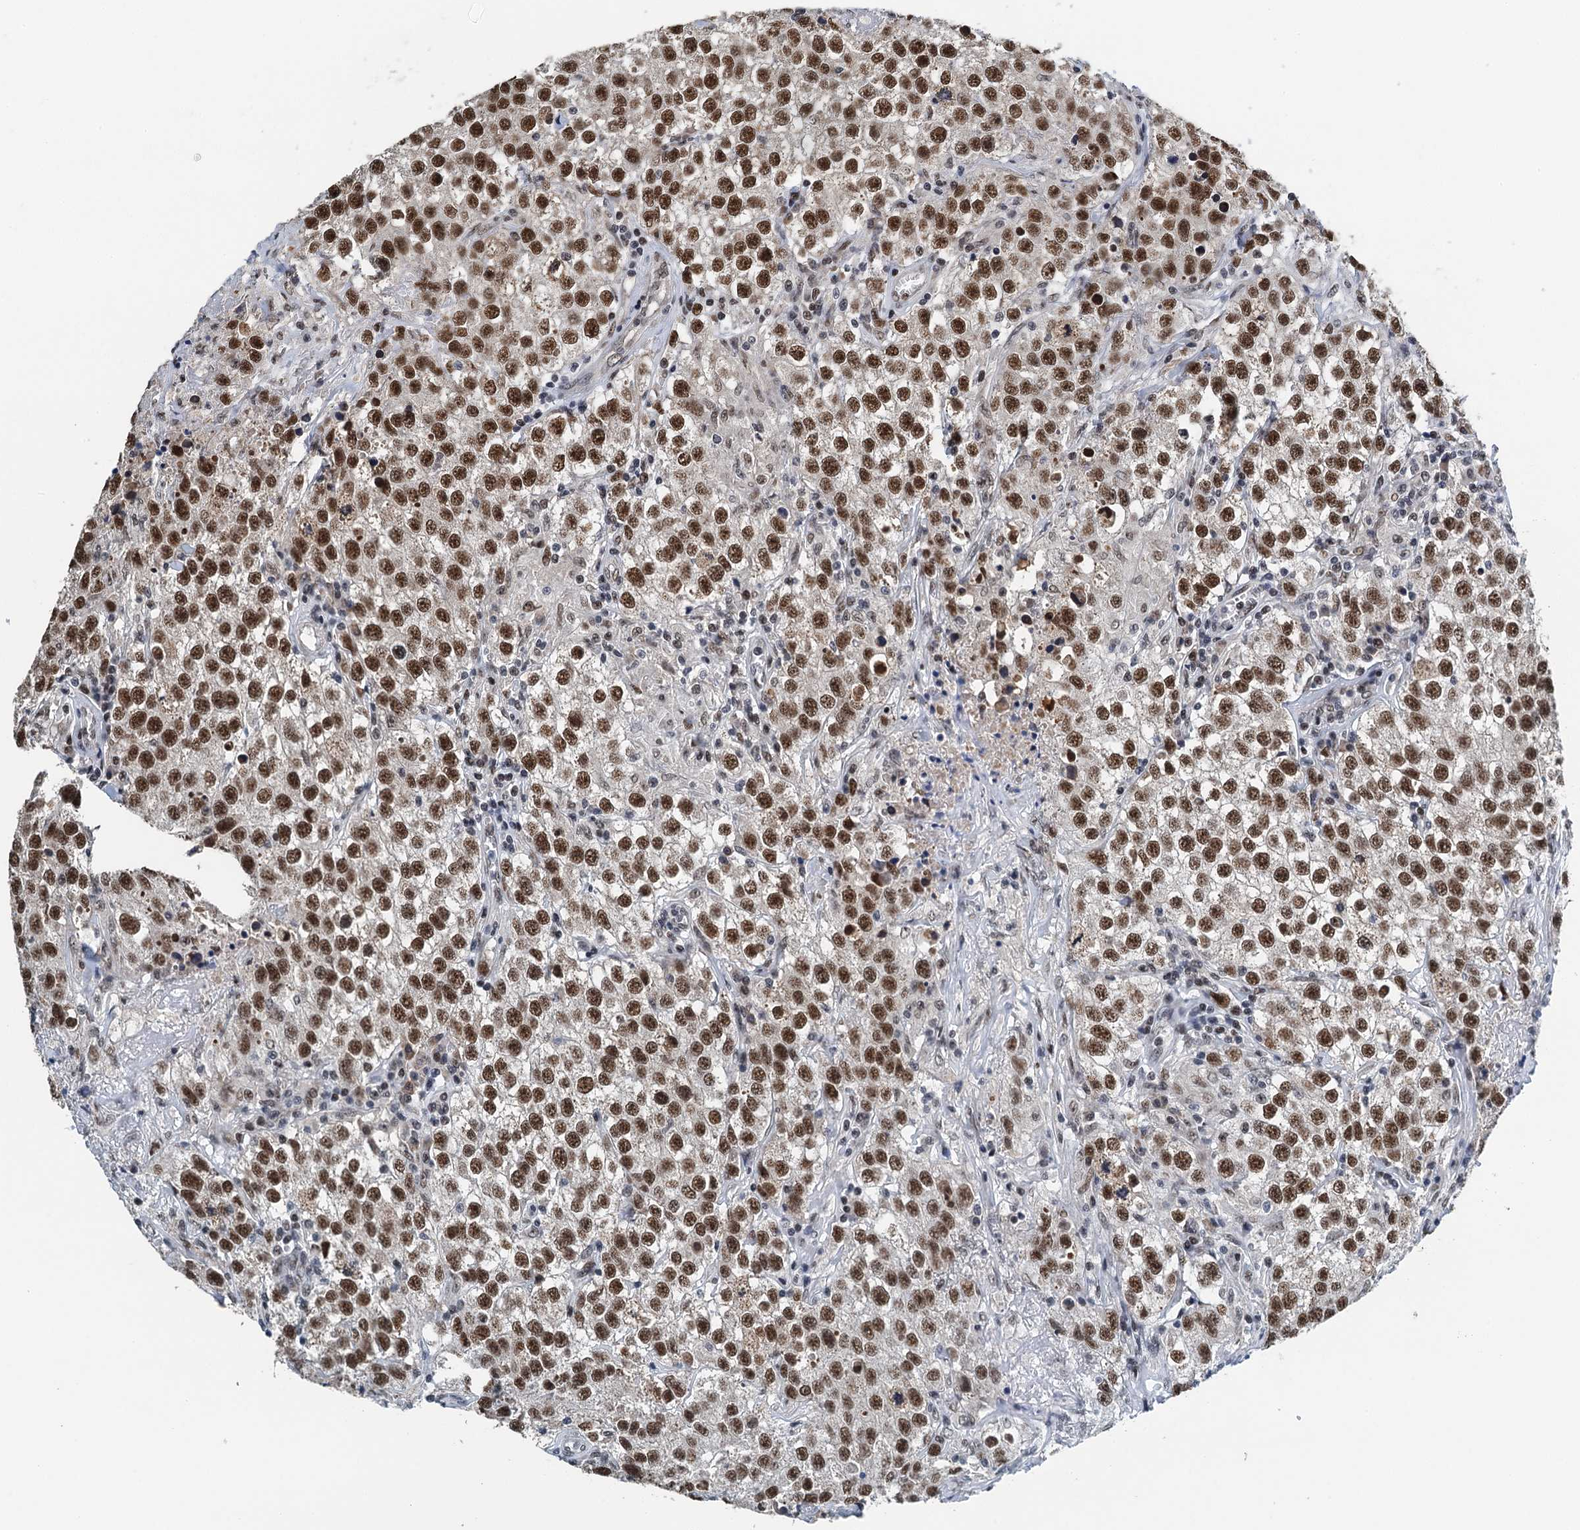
{"staining": {"intensity": "strong", "quantity": ">75%", "location": "nuclear"}, "tissue": "testis cancer", "cell_type": "Tumor cells", "image_type": "cancer", "snomed": [{"axis": "morphology", "description": "Seminoma, NOS"}, {"axis": "morphology", "description": "Carcinoma, Embryonal, NOS"}, {"axis": "topography", "description": "Testis"}], "caption": "Protein staining by IHC reveals strong nuclear staining in approximately >75% of tumor cells in testis seminoma. The protein is shown in brown color, while the nuclei are stained blue.", "gene": "MTA3", "patient": {"sex": "male", "age": 43}}